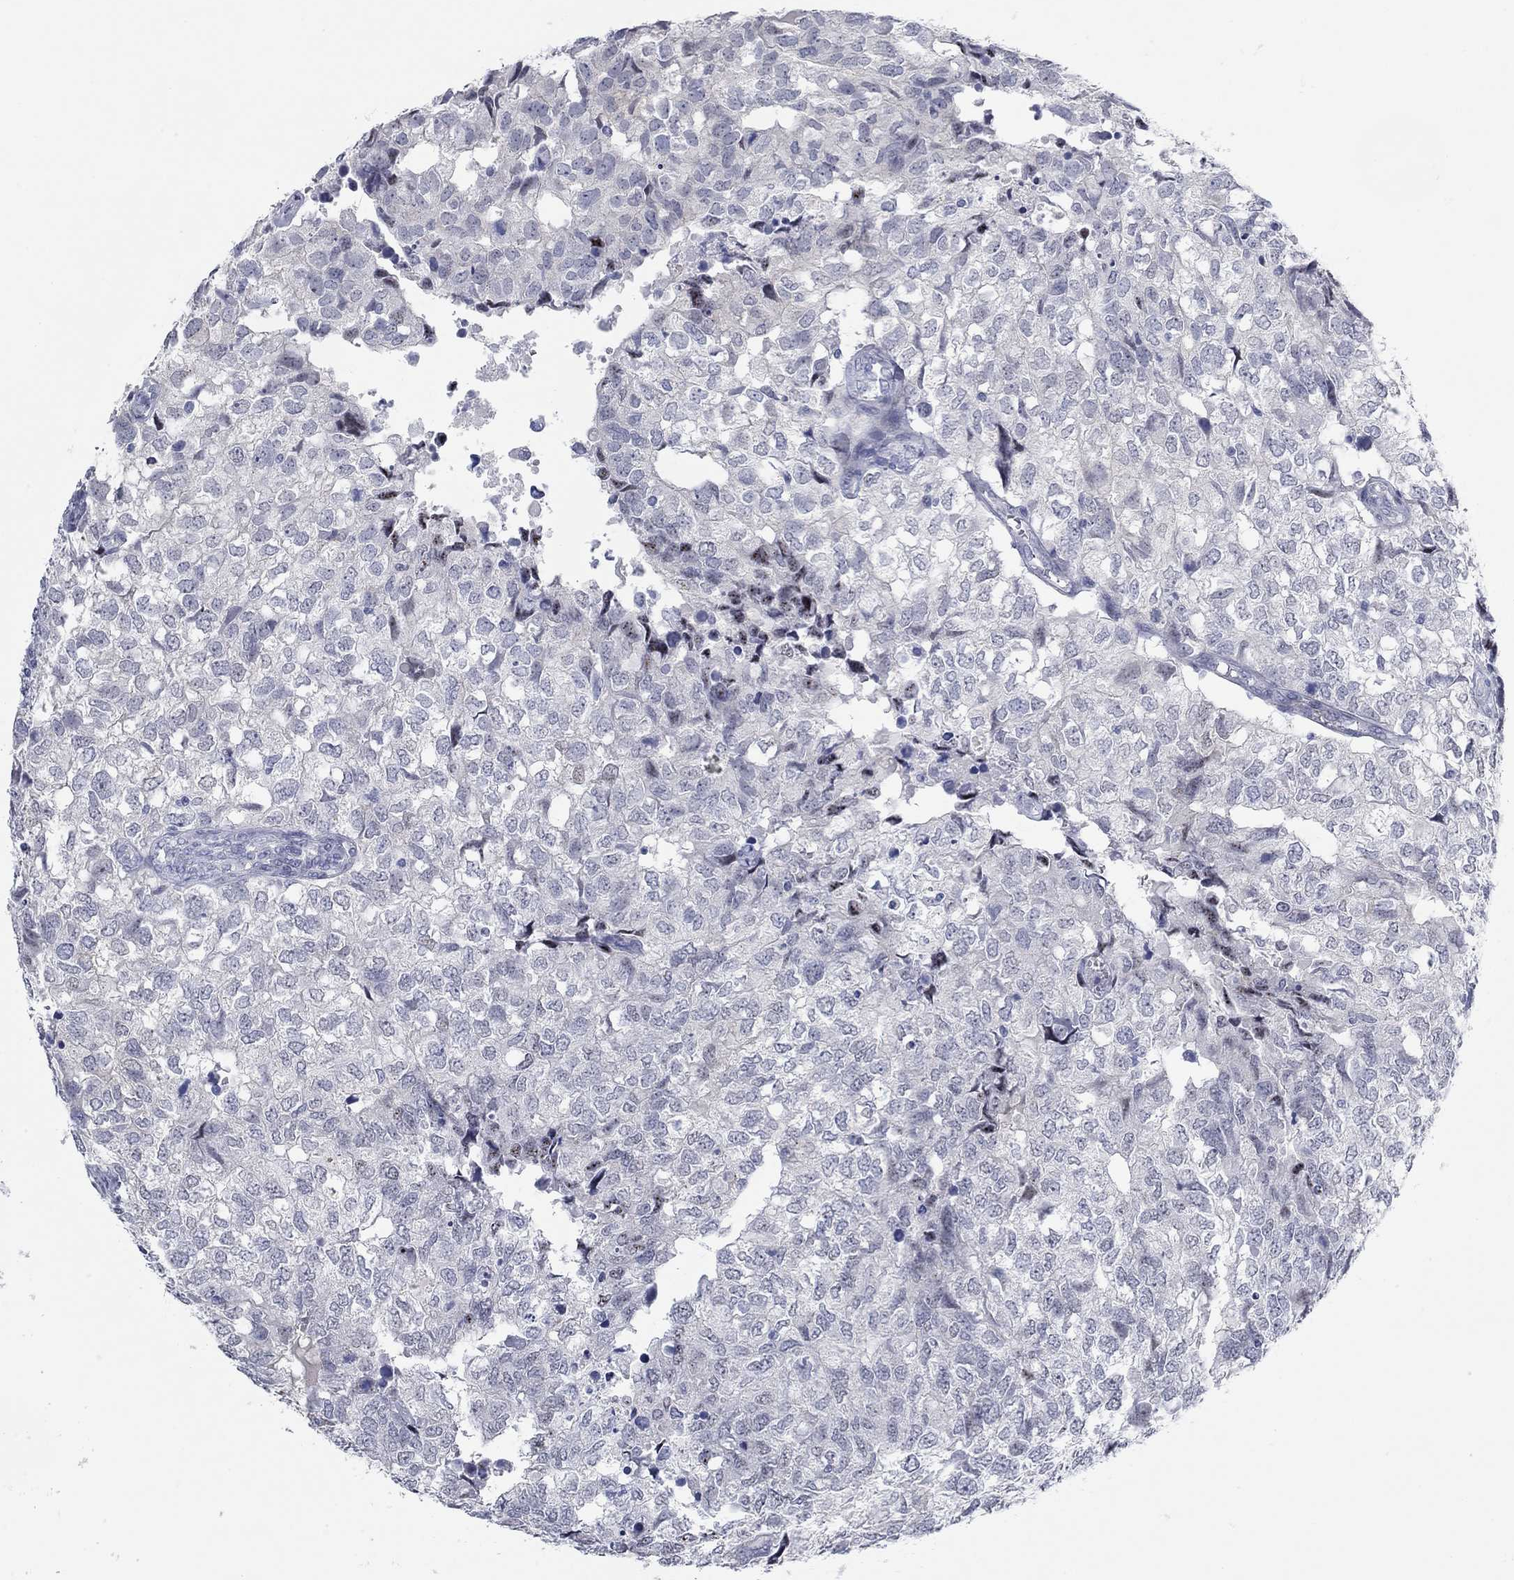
{"staining": {"intensity": "negative", "quantity": "none", "location": "none"}, "tissue": "breast cancer", "cell_type": "Tumor cells", "image_type": "cancer", "snomed": [{"axis": "morphology", "description": "Duct carcinoma"}, {"axis": "topography", "description": "Breast"}], "caption": "Immunohistochemistry histopathology image of neoplastic tissue: human breast intraductal carcinoma stained with DAB (3,3'-diaminobenzidine) reveals no significant protein positivity in tumor cells.", "gene": "WASF3", "patient": {"sex": "female", "age": 30}}